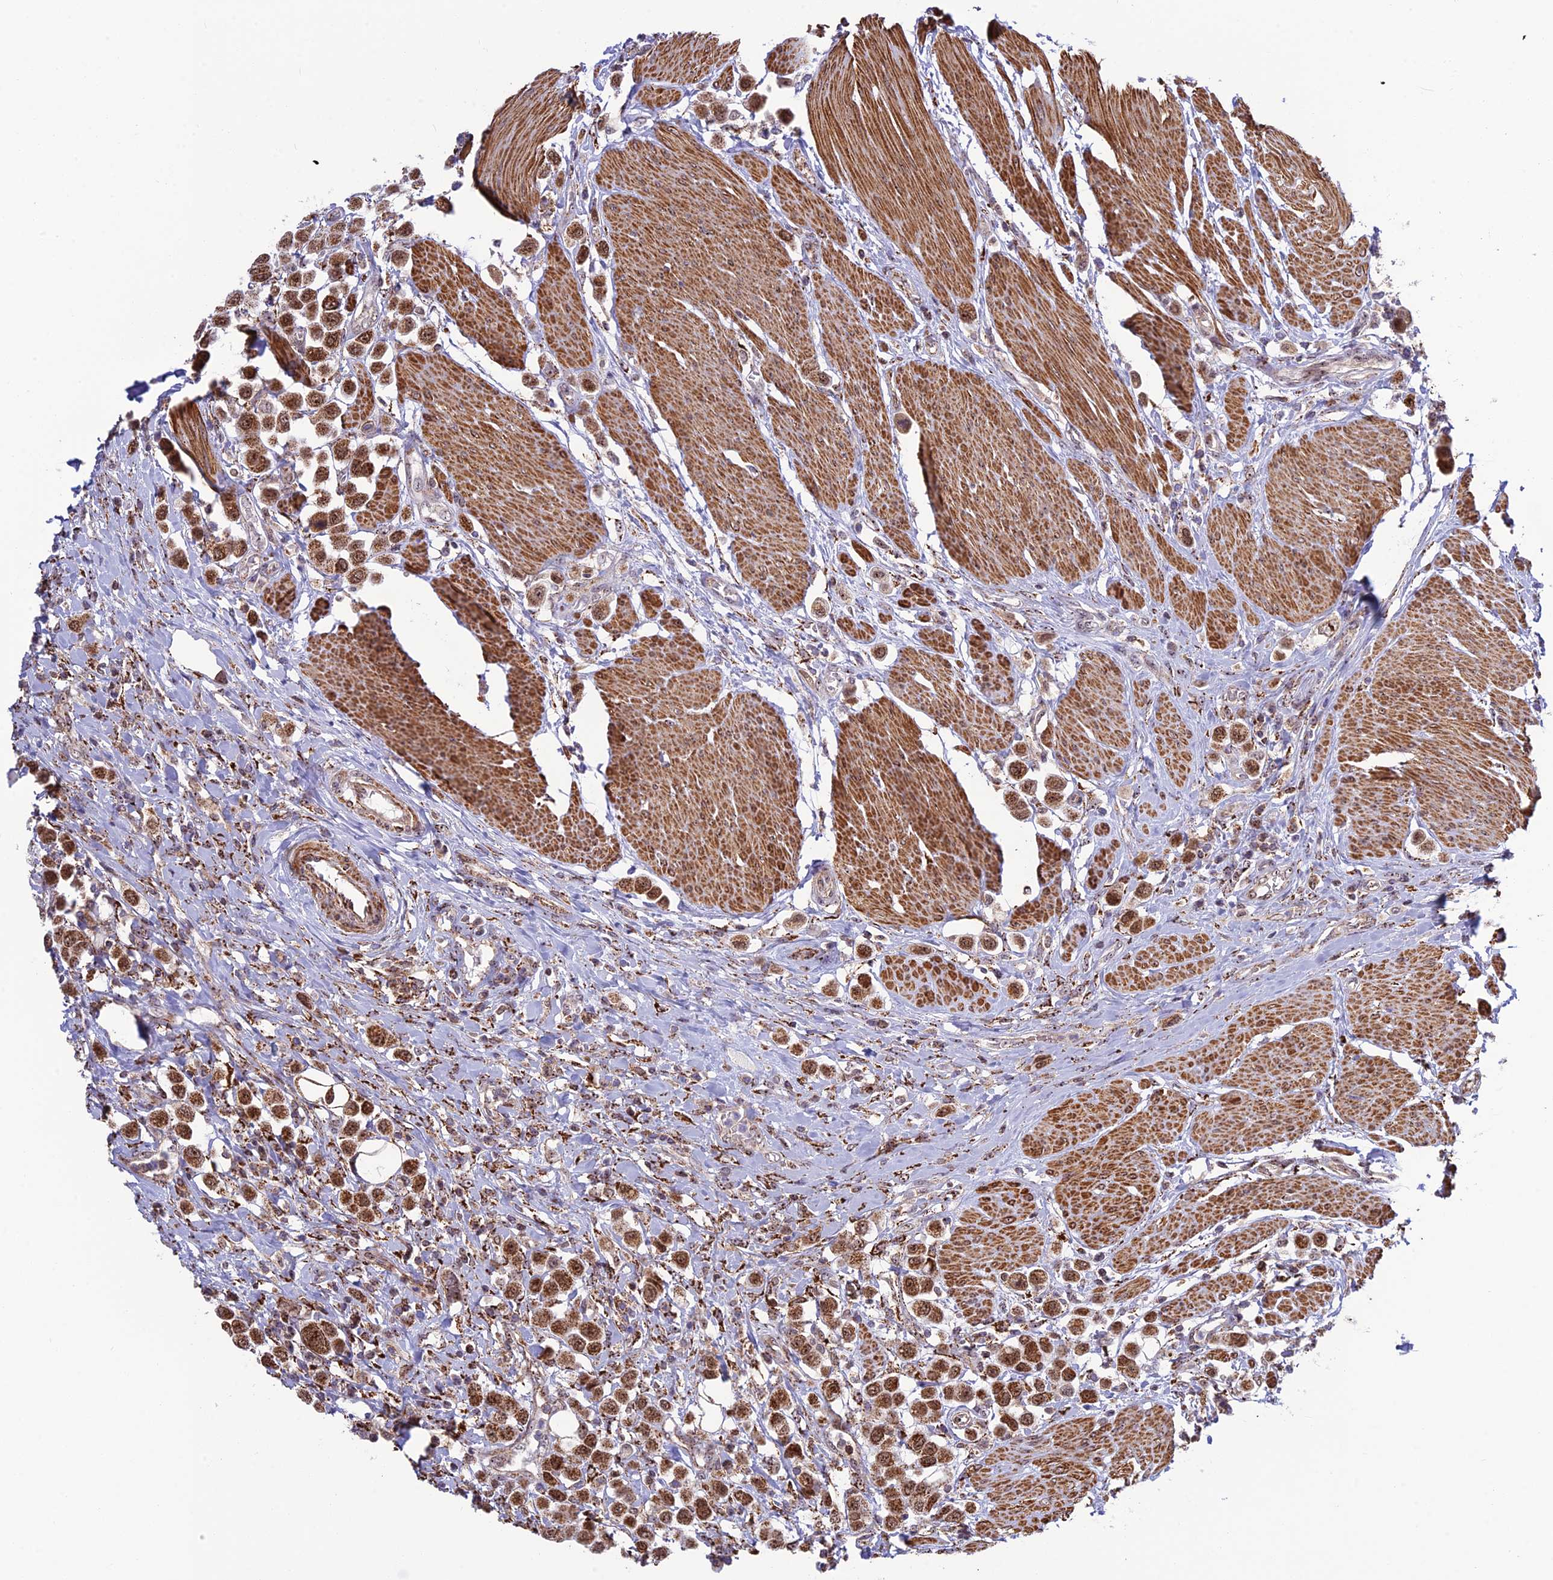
{"staining": {"intensity": "moderate", "quantity": ">75%", "location": "cytoplasmic/membranous,nuclear"}, "tissue": "urothelial cancer", "cell_type": "Tumor cells", "image_type": "cancer", "snomed": [{"axis": "morphology", "description": "Urothelial carcinoma, High grade"}, {"axis": "topography", "description": "Urinary bladder"}], "caption": "Urothelial carcinoma (high-grade) stained with a brown dye reveals moderate cytoplasmic/membranous and nuclear positive expression in about >75% of tumor cells.", "gene": "POLR1G", "patient": {"sex": "male", "age": 50}}